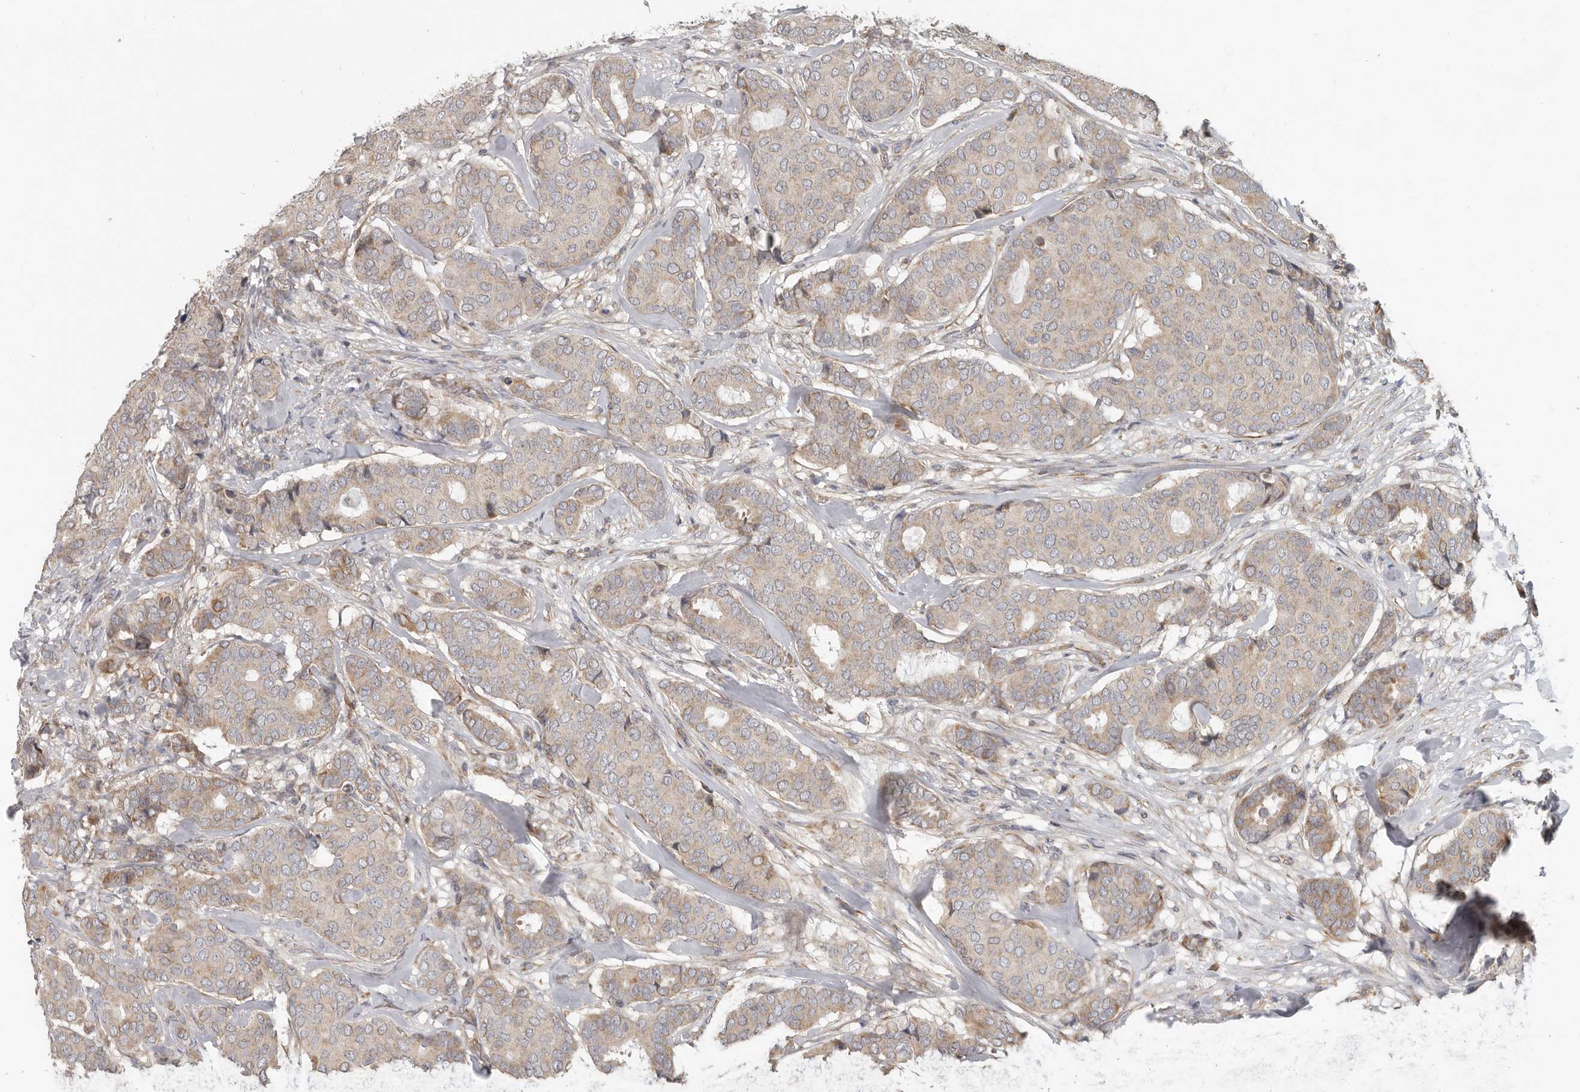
{"staining": {"intensity": "weak", "quantity": ">75%", "location": "cytoplasmic/membranous"}, "tissue": "breast cancer", "cell_type": "Tumor cells", "image_type": "cancer", "snomed": [{"axis": "morphology", "description": "Duct carcinoma"}, {"axis": "topography", "description": "Breast"}], "caption": "Breast invasive ductal carcinoma stained with a protein marker displays weak staining in tumor cells.", "gene": "UNK", "patient": {"sex": "female", "age": 75}}